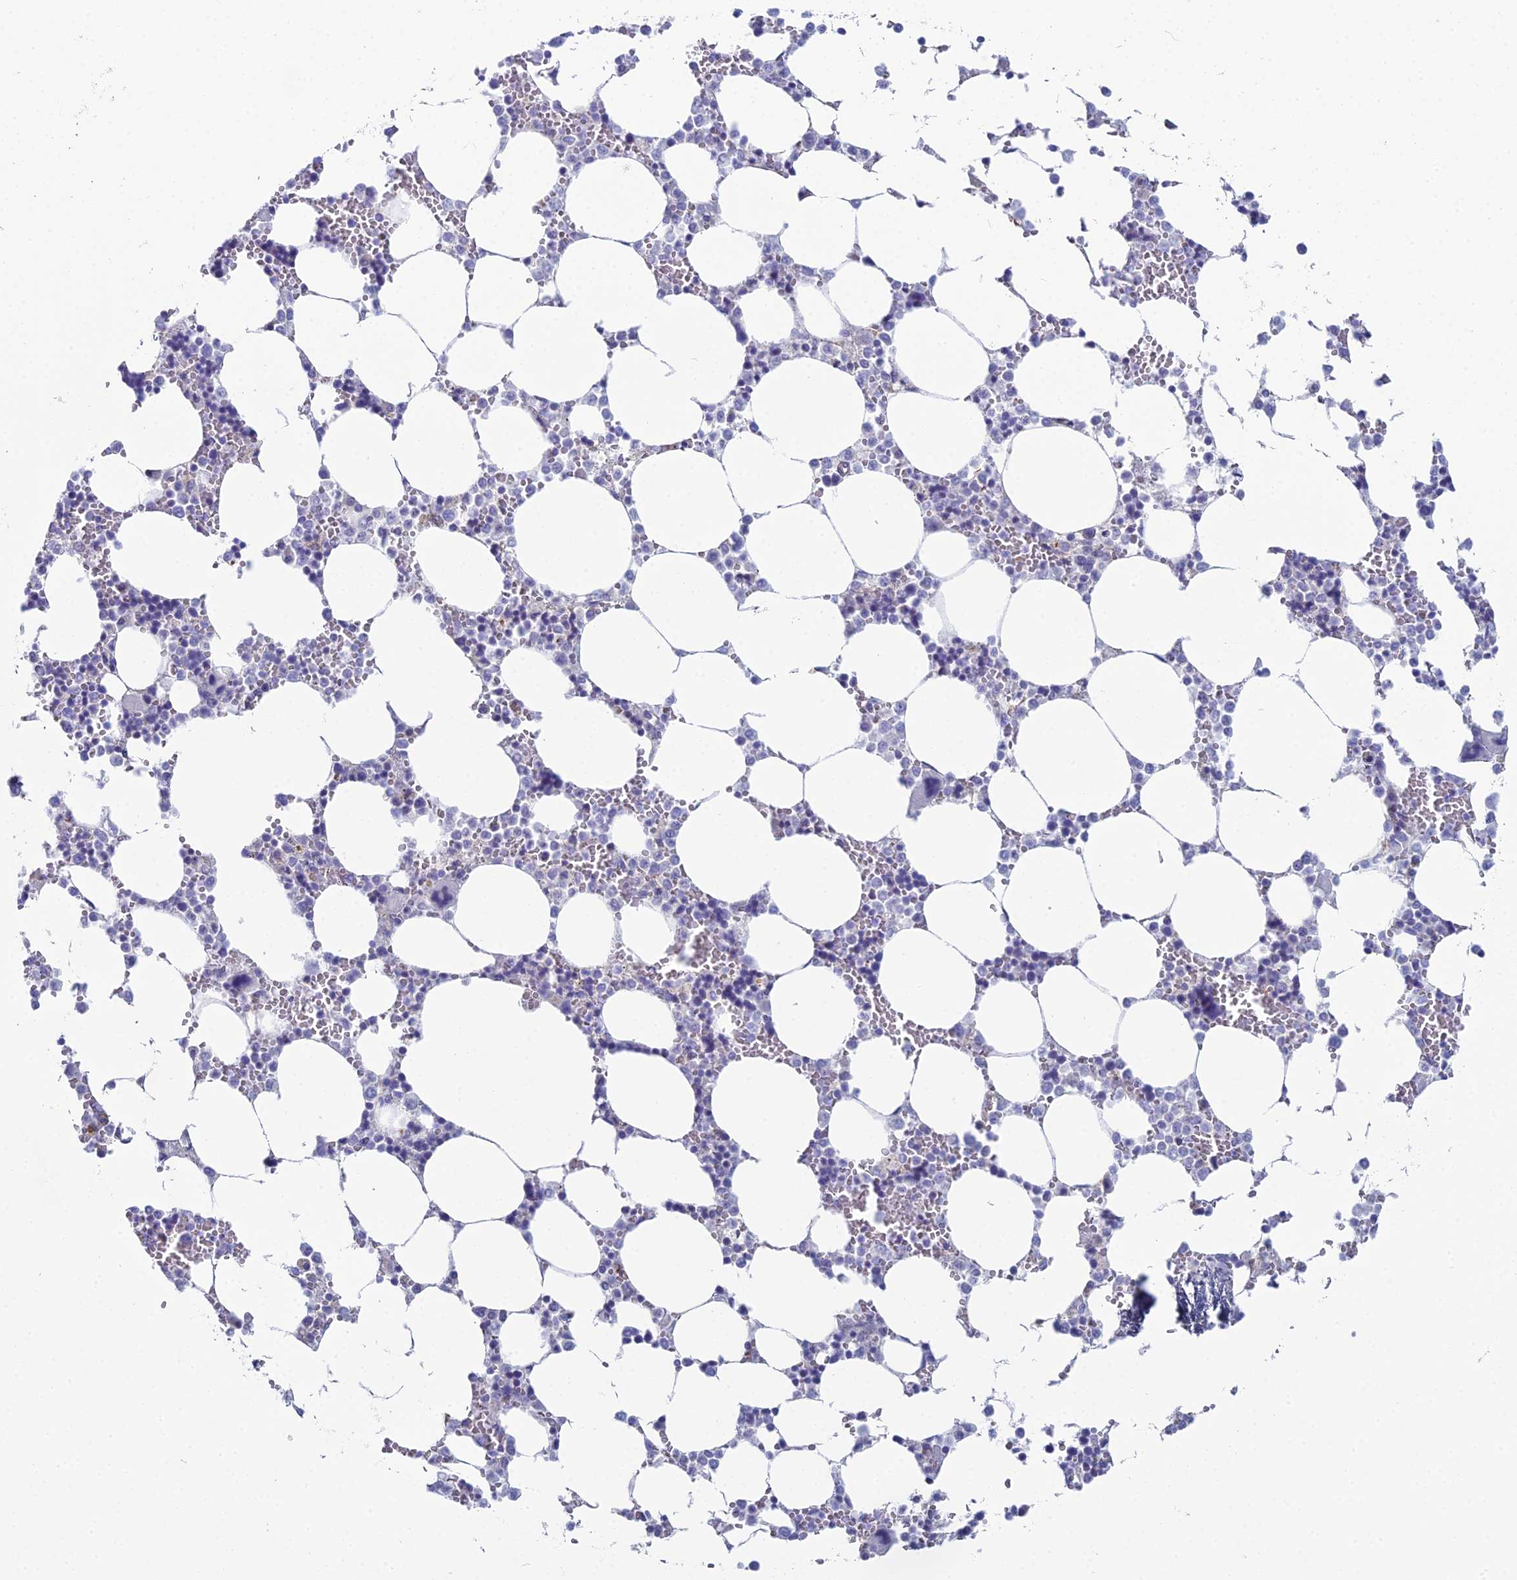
{"staining": {"intensity": "negative", "quantity": "none", "location": "none"}, "tissue": "bone marrow", "cell_type": "Hematopoietic cells", "image_type": "normal", "snomed": [{"axis": "morphology", "description": "Normal tissue, NOS"}, {"axis": "topography", "description": "Bone marrow"}], "caption": "An immunohistochemistry (IHC) micrograph of benign bone marrow is shown. There is no staining in hematopoietic cells of bone marrow. (Stains: DAB (3,3'-diaminobenzidine) immunohistochemistry with hematoxylin counter stain, Microscopy: brightfield microscopy at high magnification).", "gene": "ACE", "patient": {"sex": "male", "age": 64}}